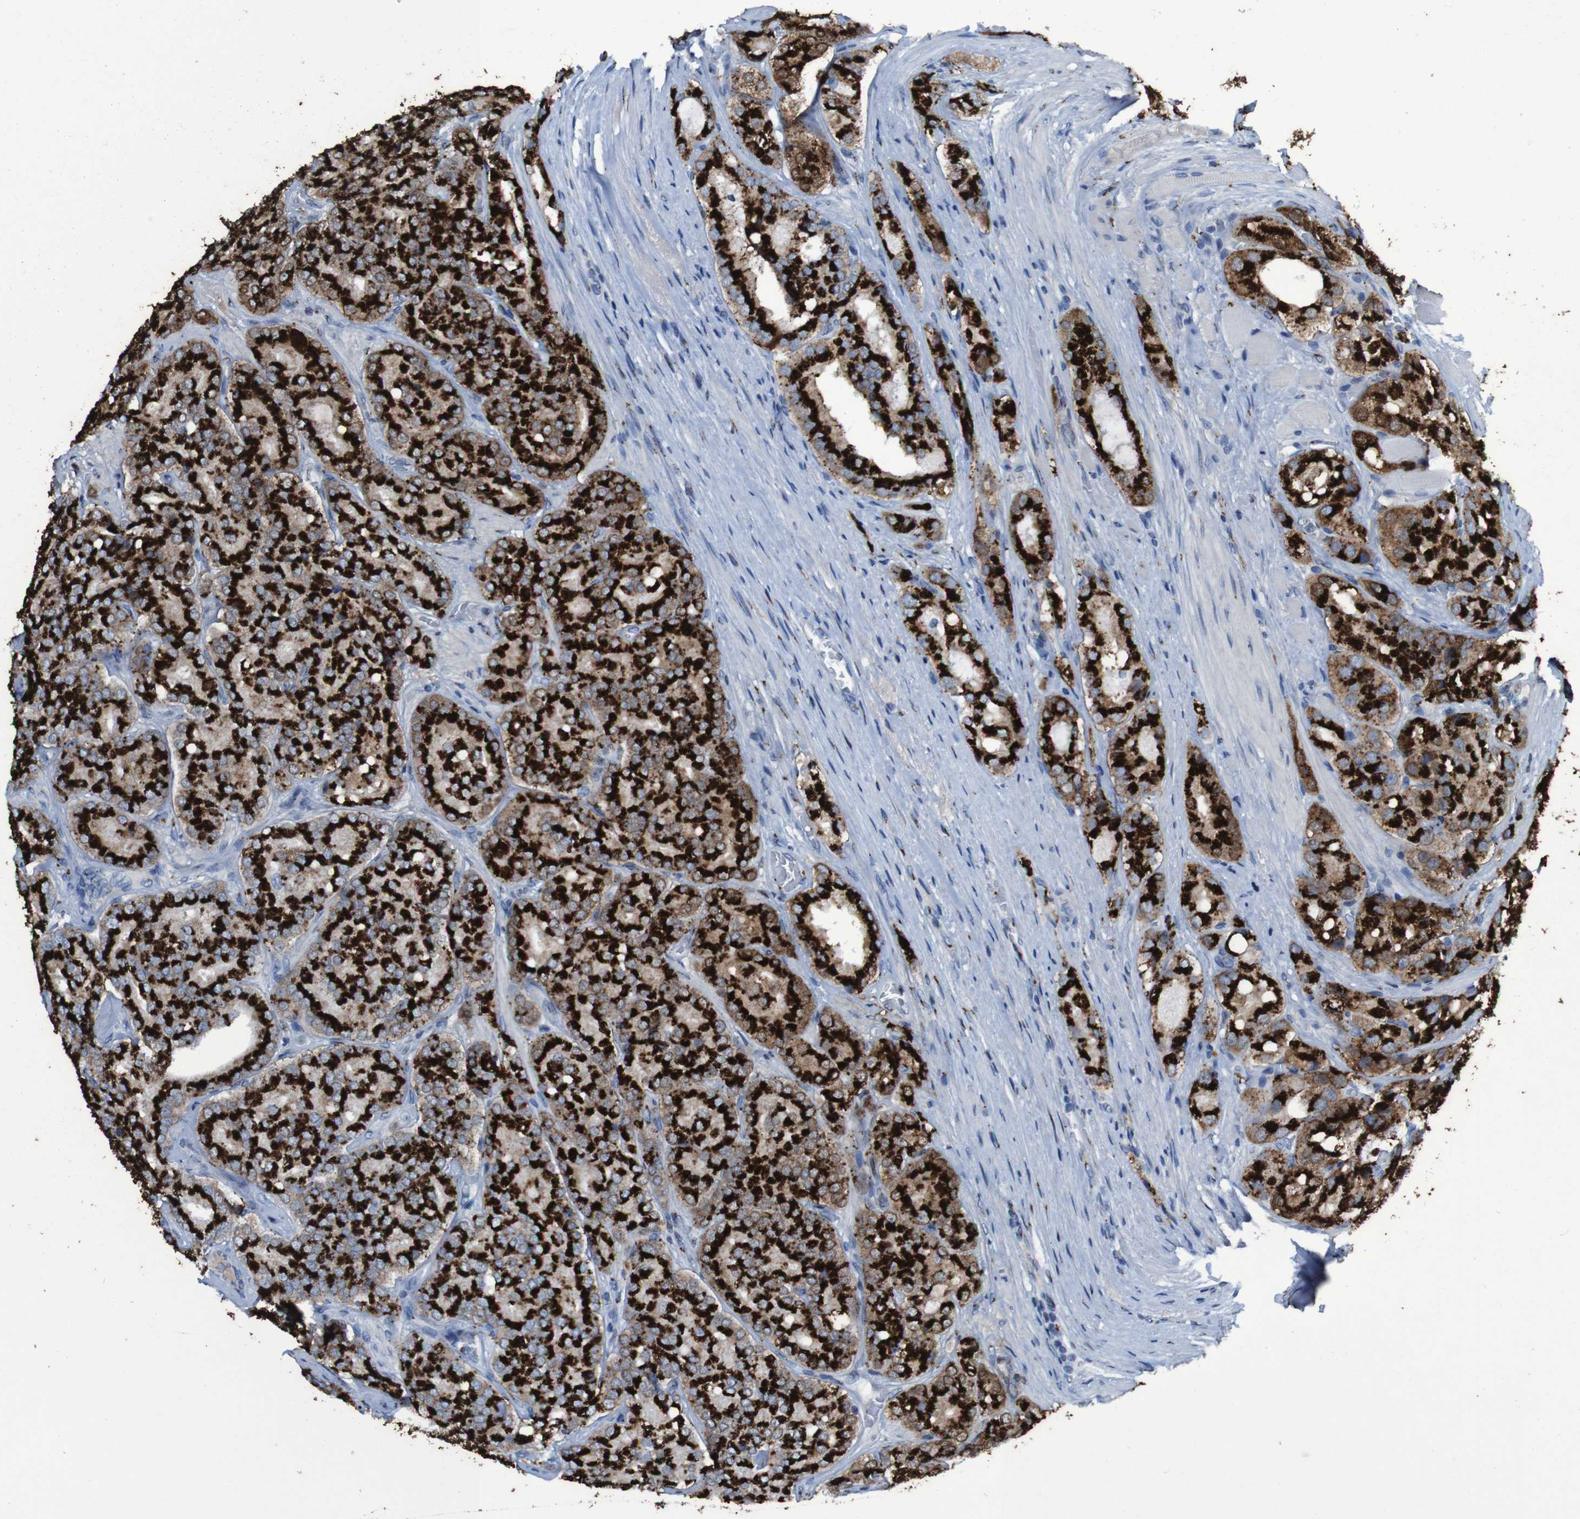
{"staining": {"intensity": "strong", "quantity": ">75%", "location": "cytoplasmic/membranous"}, "tissue": "prostate cancer", "cell_type": "Tumor cells", "image_type": "cancer", "snomed": [{"axis": "morphology", "description": "Adenocarcinoma, High grade"}, {"axis": "topography", "description": "Prostate"}], "caption": "Brown immunohistochemical staining in human adenocarcinoma (high-grade) (prostate) displays strong cytoplasmic/membranous positivity in about >75% of tumor cells.", "gene": "GOLM1", "patient": {"sex": "male", "age": 65}}